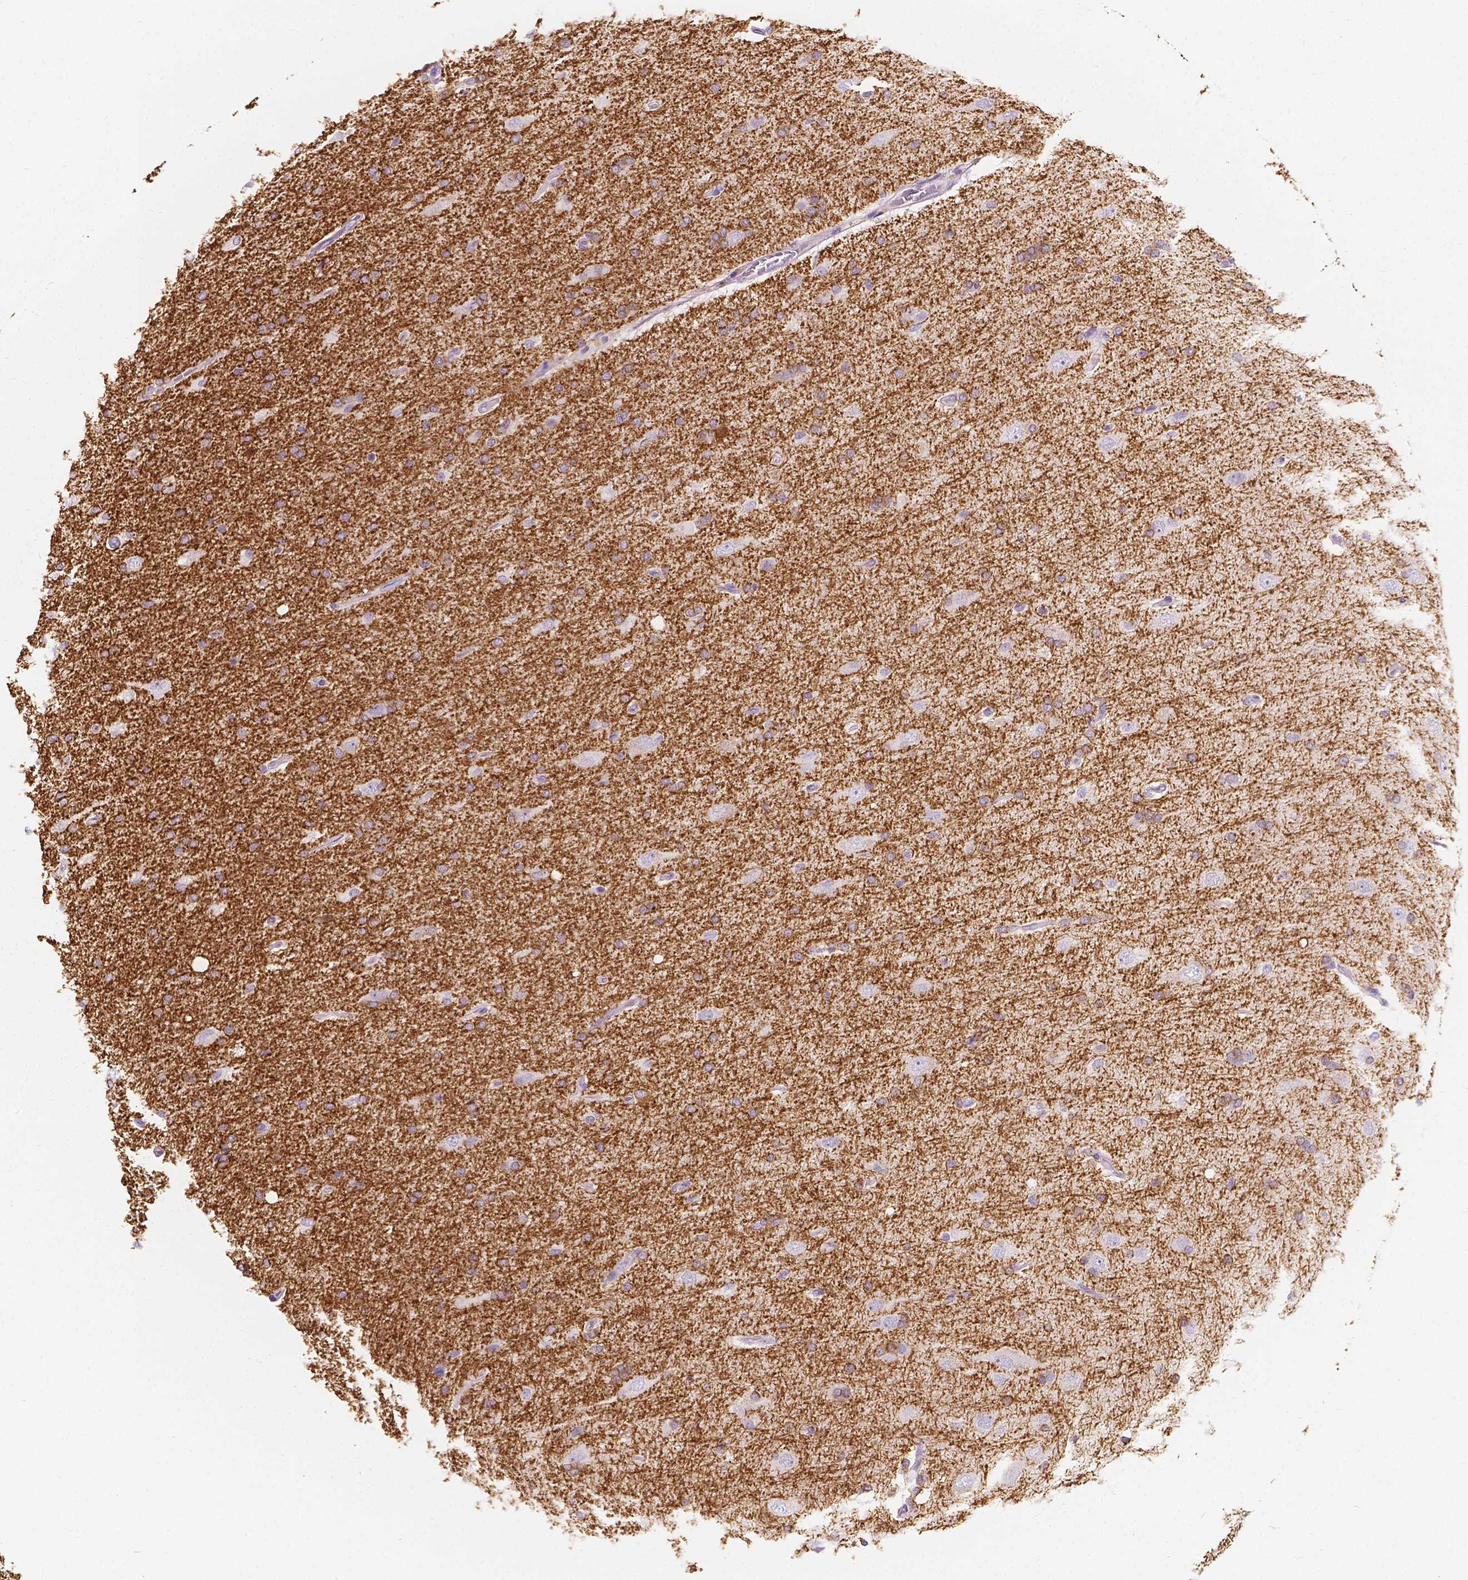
{"staining": {"intensity": "strong", "quantity": ">75%", "location": "cytoplasmic/membranous"}, "tissue": "glioma", "cell_type": "Tumor cells", "image_type": "cancer", "snomed": [{"axis": "morphology", "description": "Glioma, malignant, High grade"}, {"axis": "topography", "description": "Cerebral cortex"}], "caption": "Human malignant high-grade glioma stained with a protein marker reveals strong staining in tumor cells.", "gene": "SIRT2", "patient": {"sex": "male", "age": 70}}